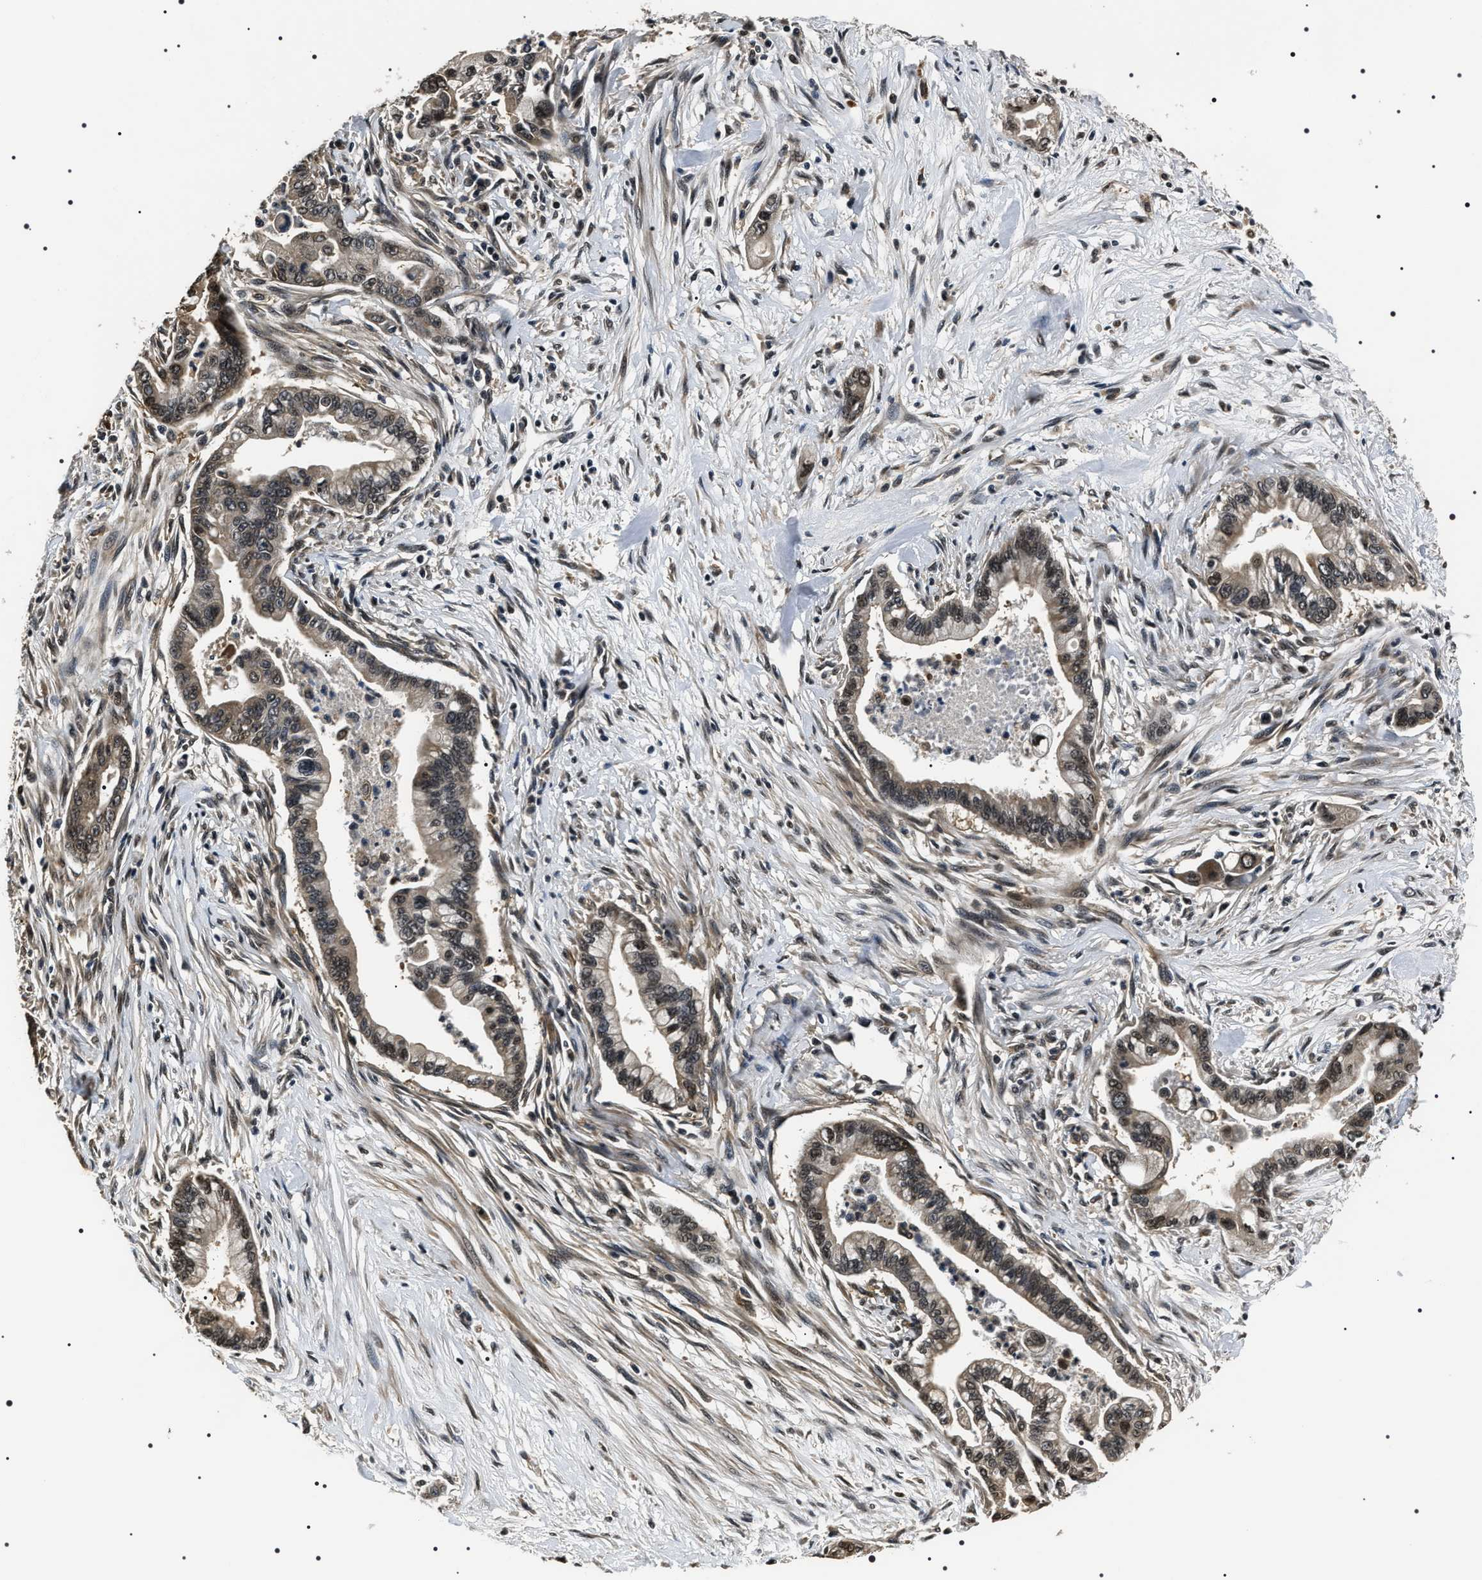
{"staining": {"intensity": "moderate", "quantity": "25%-75%", "location": "cytoplasmic/membranous,nuclear"}, "tissue": "pancreatic cancer", "cell_type": "Tumor cells", "image_type": "cancer", "snomed": [{"axis": "morphology", "description": "Adenocarcinoma, NOS"}, {"axis": "topography", "description": "Pancreas"}], "caption": "Moderate cytoplasmic/membranous and nuclear protein positivity is identified in approximately 25%-75% of tumor cells in pancreatic adenocarcinoma.", "gene": "ARHGAP22", "patient": {"sex": "male", "age": 70}}